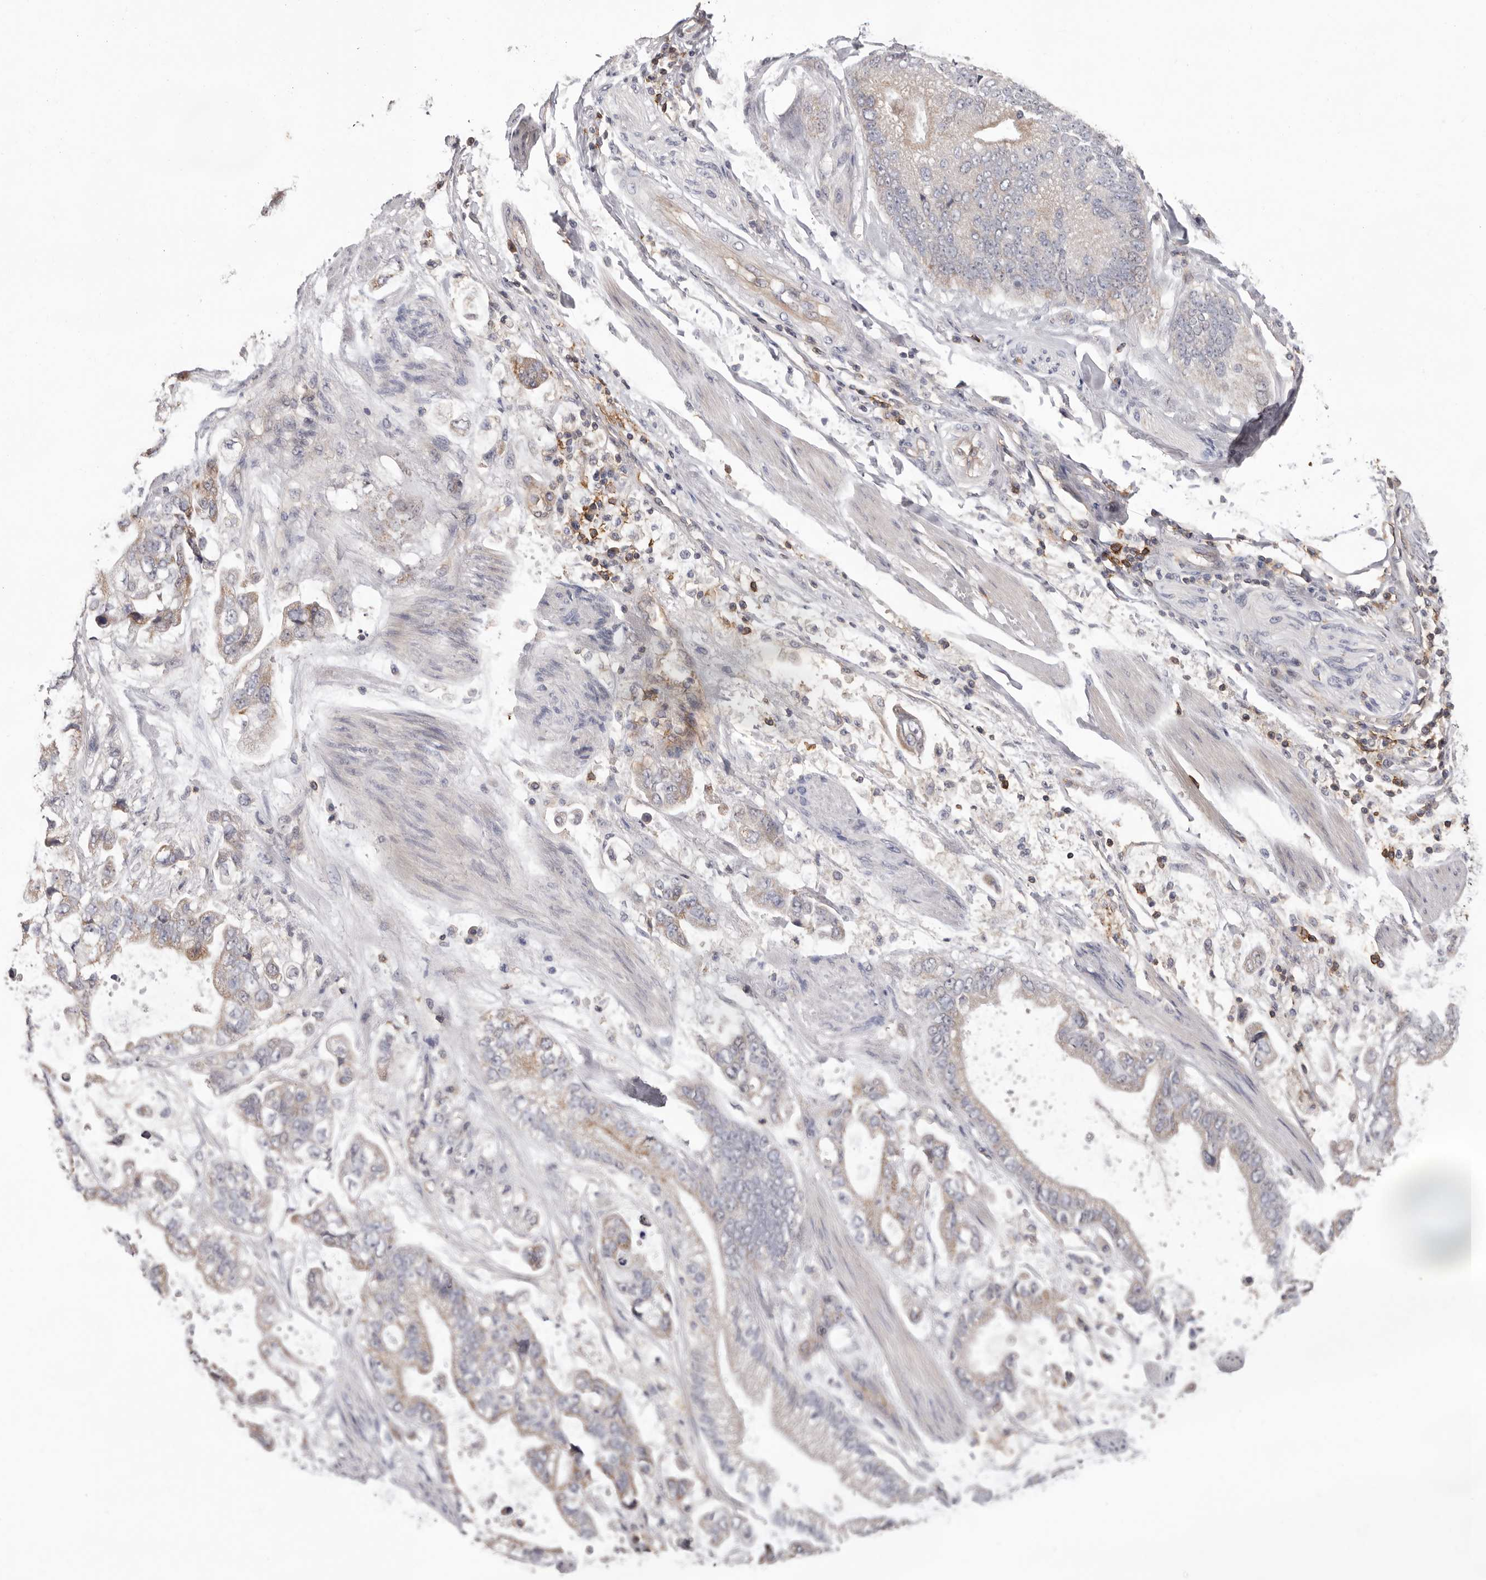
{"staining": {"intensity": "weak", "quantity": "<25%", "location": "cytoplasmic/membranous"}, "tissue": "stomach cancer", "cell_type": "Tumor cells", "image_type": "cancer", "snomed": [{"axis": "morphology", "description": "Normal tissue, NOS"}, {"axis": "morphology", "description": "Adenocarcinoma, NOS"}, {"axis": "topography", "description": "Stomach"}], "caption": "Protein analysis of stomach cancer (adenocarcinoma) reveals no significant expression in tumor cells.", "gene": "MMACHC", "patient": {"sex": "male", "age": 62}}